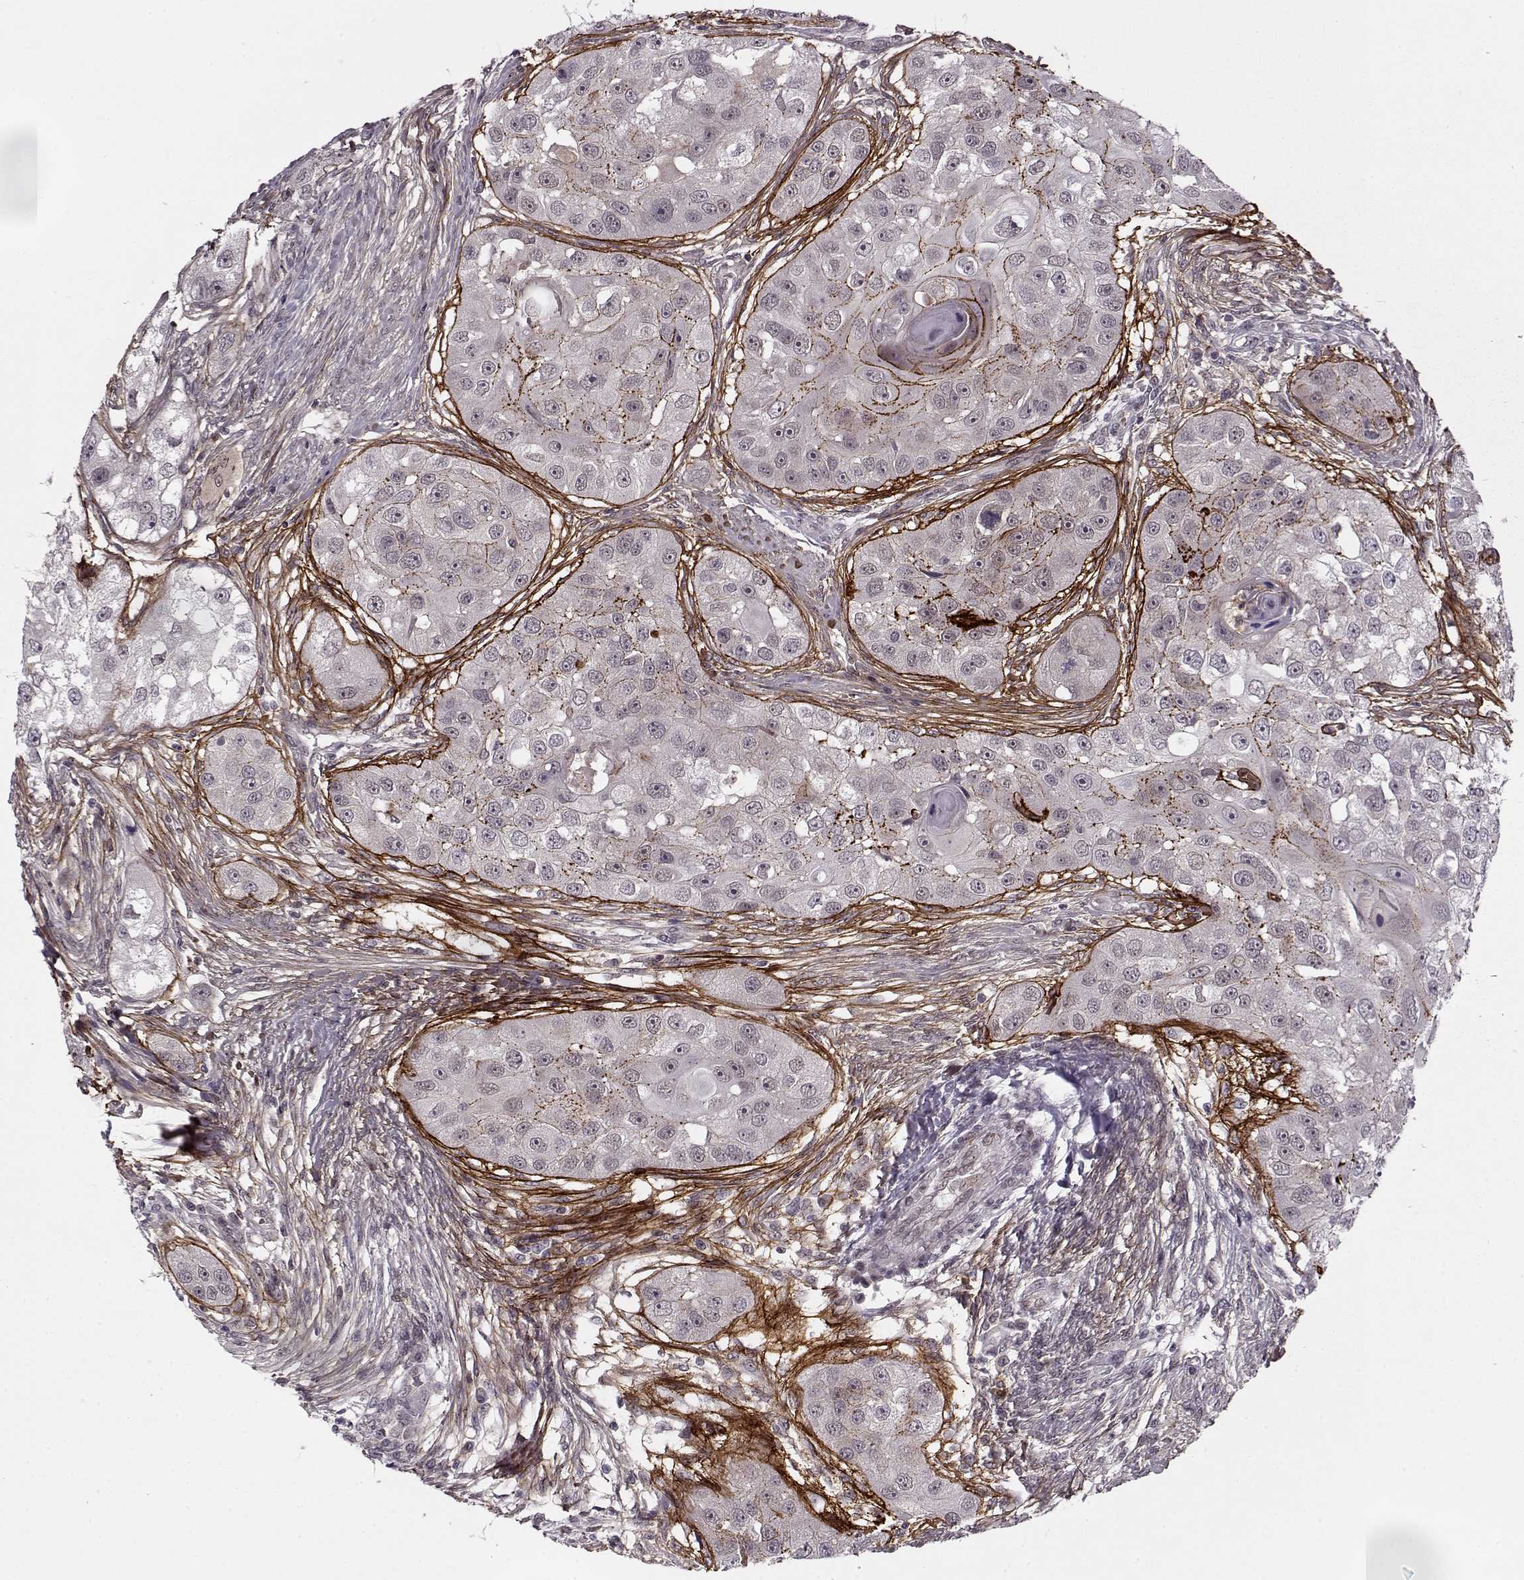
{"staining": {"intensity": "strong", "quantity": "<25%", "location": "cytoplasmic/membranous"}, "tissue": "head and neck cancer", "cell_type": "Tumor cells", "image_type": "cancer", "snomed": [{"axis": "morphology", "description": "Squamous cell carcinoma, NOS"}, {"axis": "topography", "description": "Head-Neck"}], "caption": "The photomicrograph demonstrates immunohistochemical staining of squamous cell carcinoma (head and neck). There is strong cytoplasmic/membranous positivity is seen in about <25% of tumor cells. (brown staining indicates protein expression, while blue staining denotes nuclei).", "gene": "DENND4B", "patient": {"sex": "male", "age": 51}}